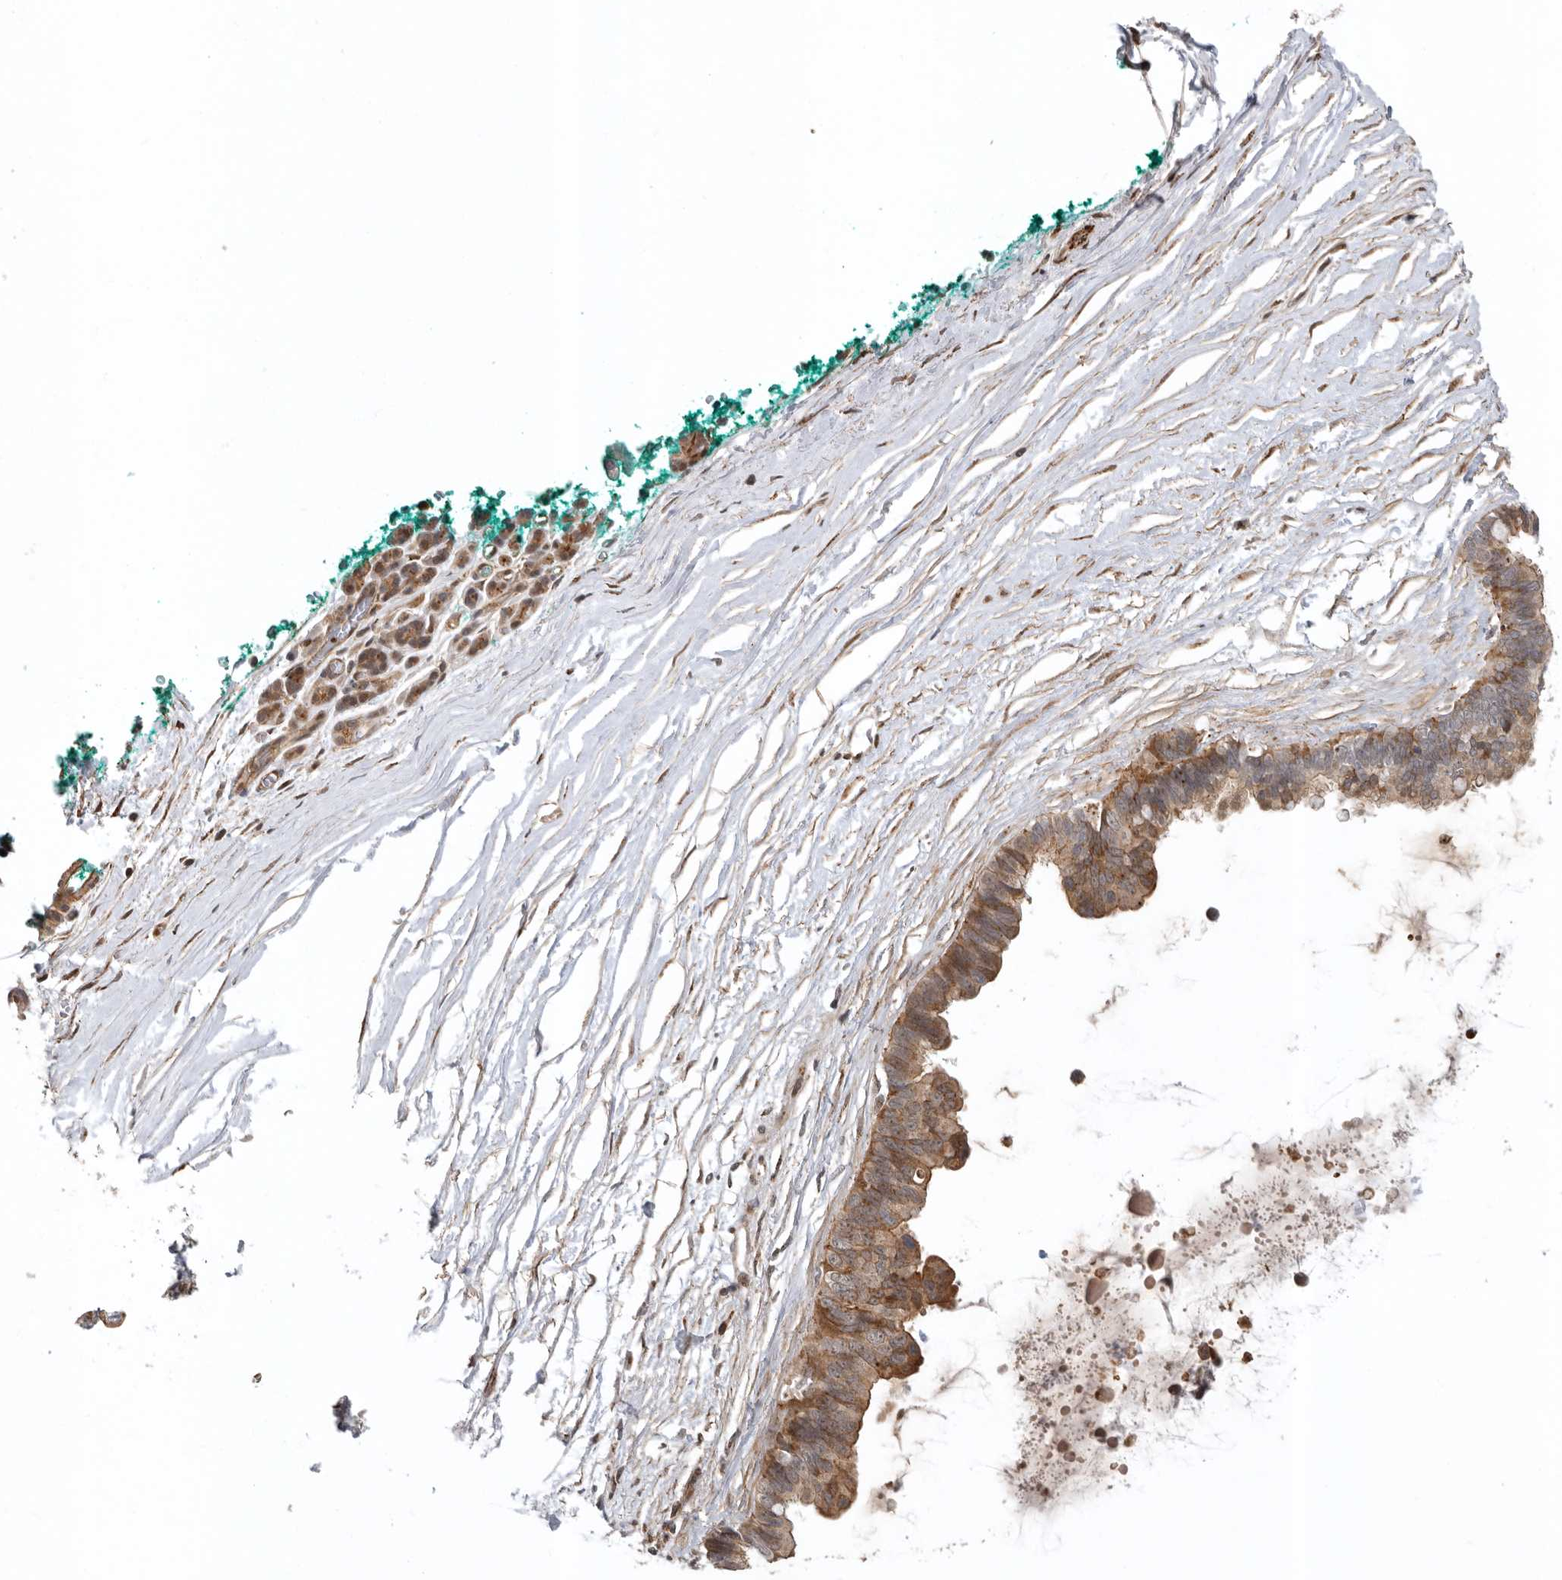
{"staining": {"intensity": "moderate", "quantity": ">75%", "location": "cytoplasmic/membranous"}, "tissue": "pancreatic cancer", "cell_type": "Tumor cells", "image_type": "cancer", "snomed": [{"axis": "morphology", "description": "Adenocarcinoma, NOS"}, {"axis": "topography", "description": "Pancreas"}], "caption": "This micrograph displays adenocarcinoma (pancreatic) stained with IHC to label a protein in brown. The cytoplasmic/membranous of tumor cells show moderate positivity for the protein. Nuclei are counter-stained blue.", "gene": "RNF157", "patient": {"sex": "female", "age": 72}}